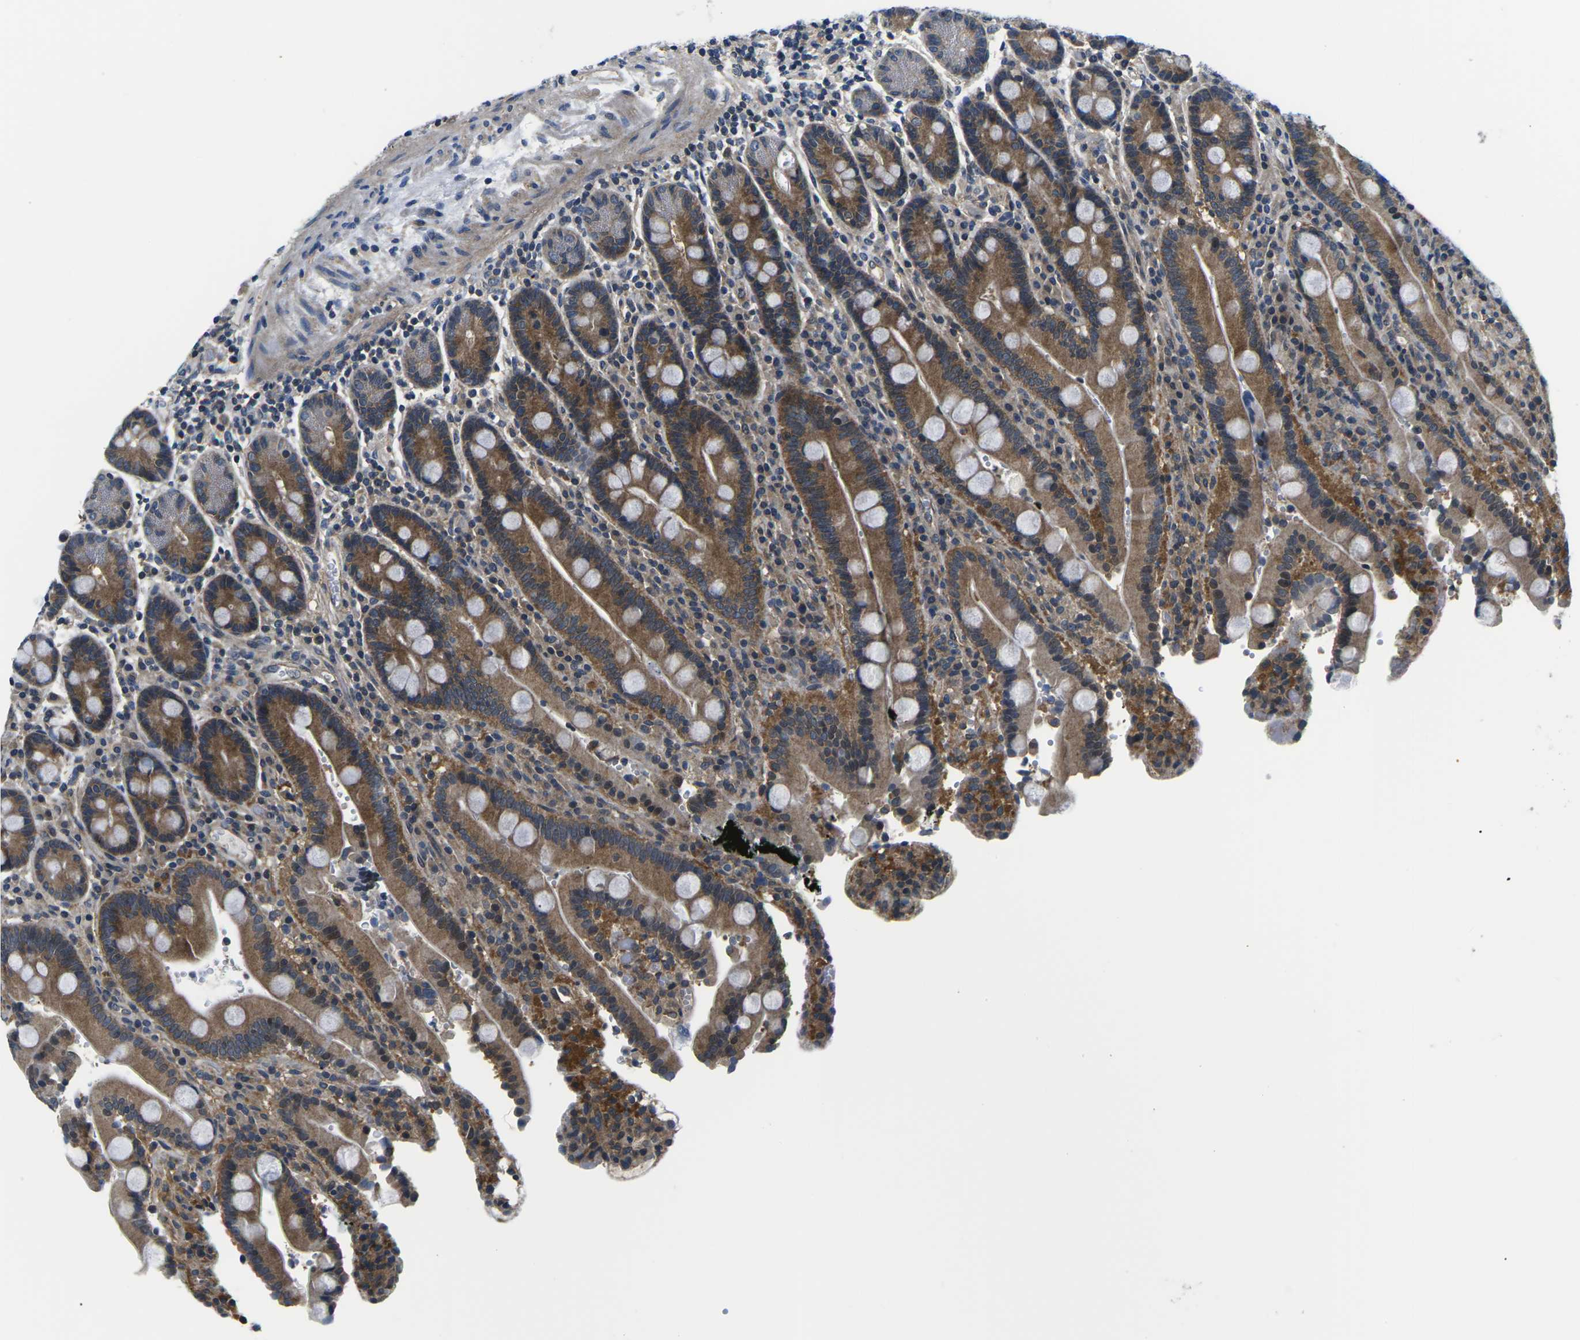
{"staining": {"intensity": "moderate", "quantity": ">75%", "location": "cytoplasmic/membranous"}, "tissue": "duodenum", "cell_type": "Glandular cells", "image_type": "normal", "snomed": [{"axis": "morphology", "description": "Normal tissue, NOS"}, {"axis": "topography", "description": "Small intestine, NOS"}], "caption": "Immunohistochemical staining of benign duodenum exhibits medium levels of moderate cytoplasmic/membranous positivity in about >75% of glandular cells. Using DAB (3,3'-diaminobenzidine) (brown) and hematoxylin (blue) stains, captured at high magnification using brightfield microscopy.", "gene": "GSK3B", "patient": {"sex": "female", "age": 71}}